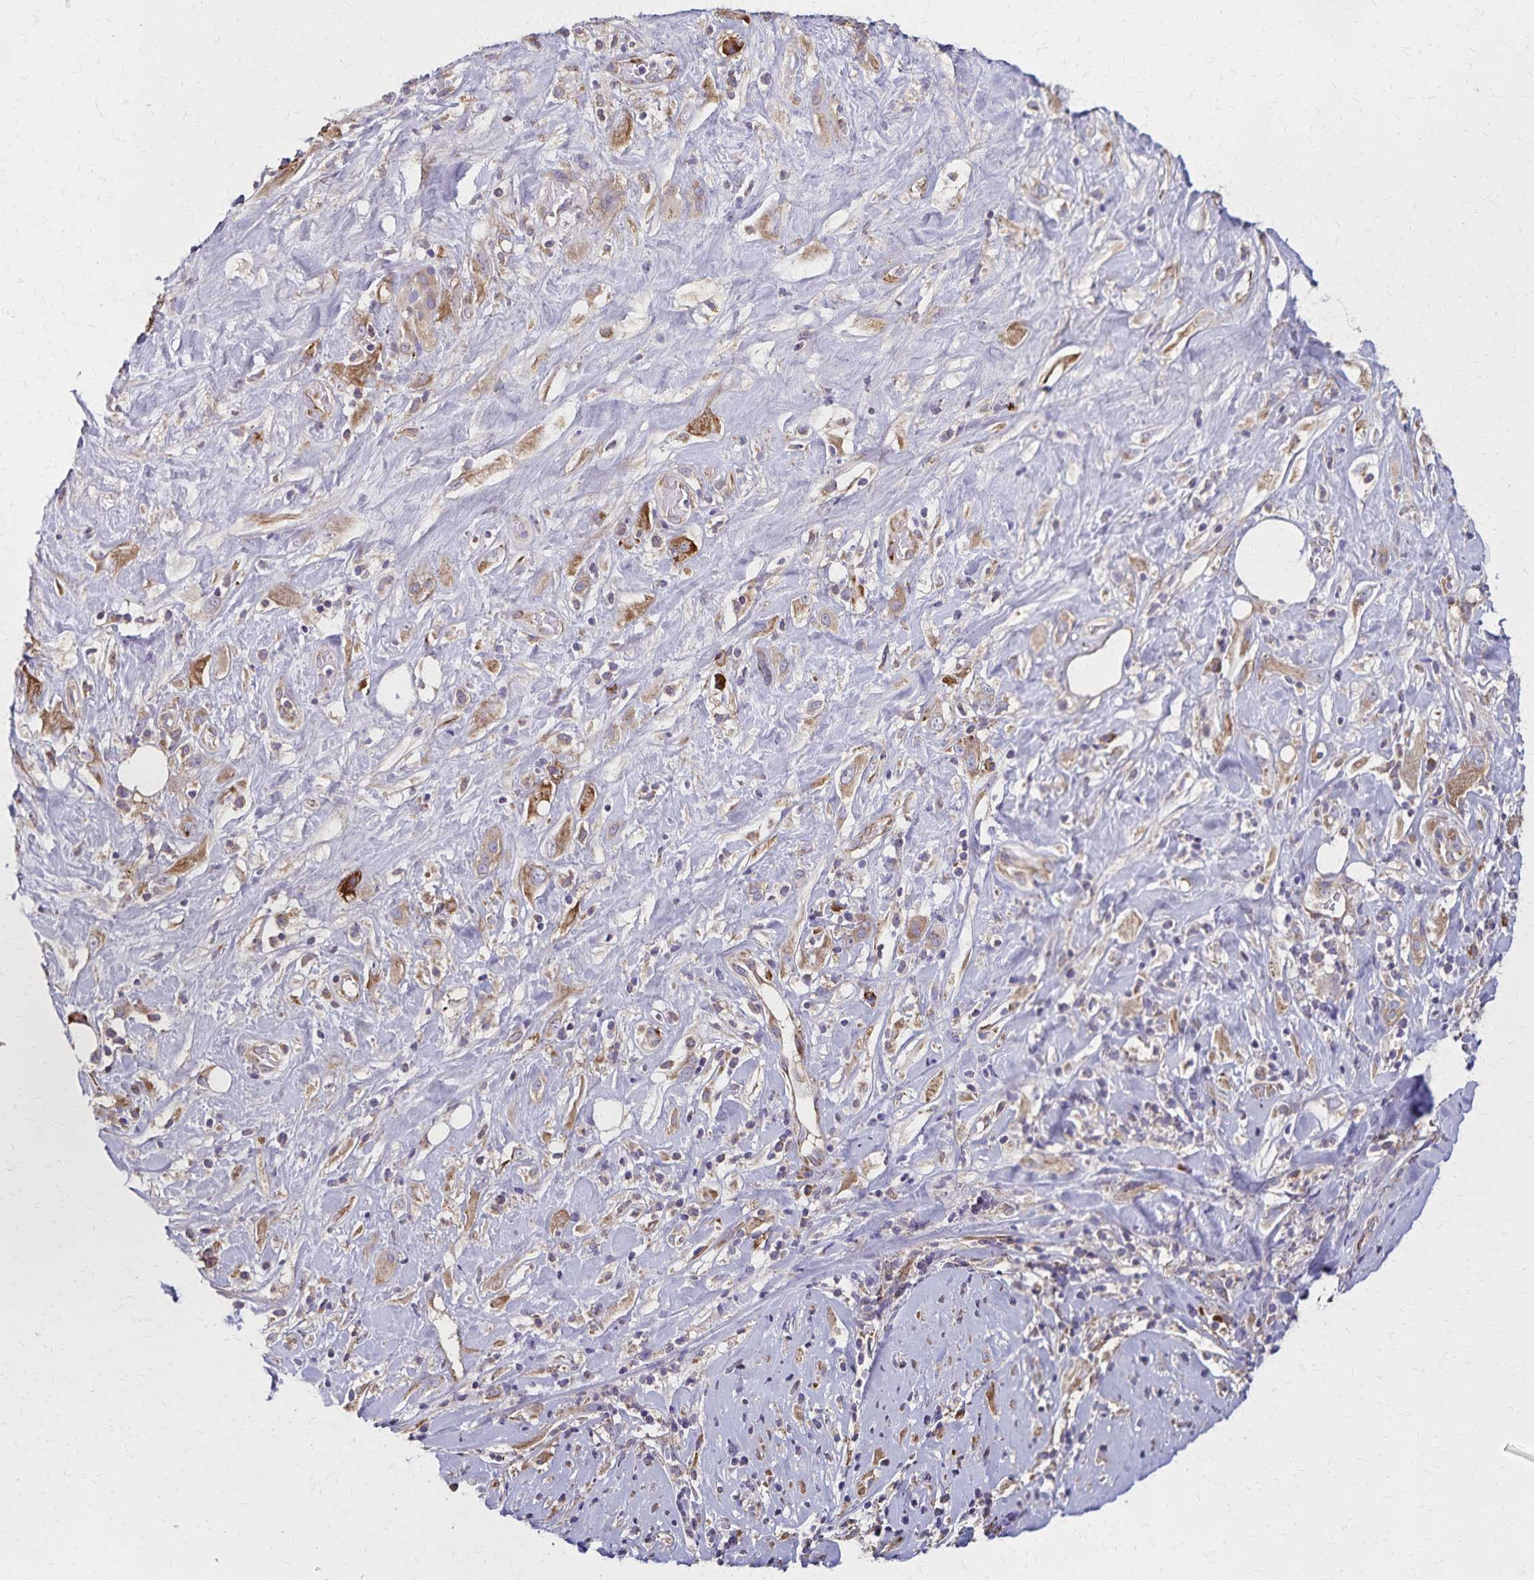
{"staining": {"intensity": "moderate", "quantity": ">75%", "location": "cytoplasmic/membranous"}, "tissue": "skin cancer", "cell_type": "Tumor cells", "image_type": "cancer", "snomed": [{"axis": "morphology", "description": "Squamous cell carcinoma, NOS"}, {"axis": "topography", "description": "Skin"}], "caption": "This histopathology image displays IHC staining of skin cancer (squamous cell carcinoma), with medium moderate cytoplasmic/membranous expression in approximately >75% of tumor cells.", "gene": "RNF10", "patient": {"sex": "male", "age": 82}}